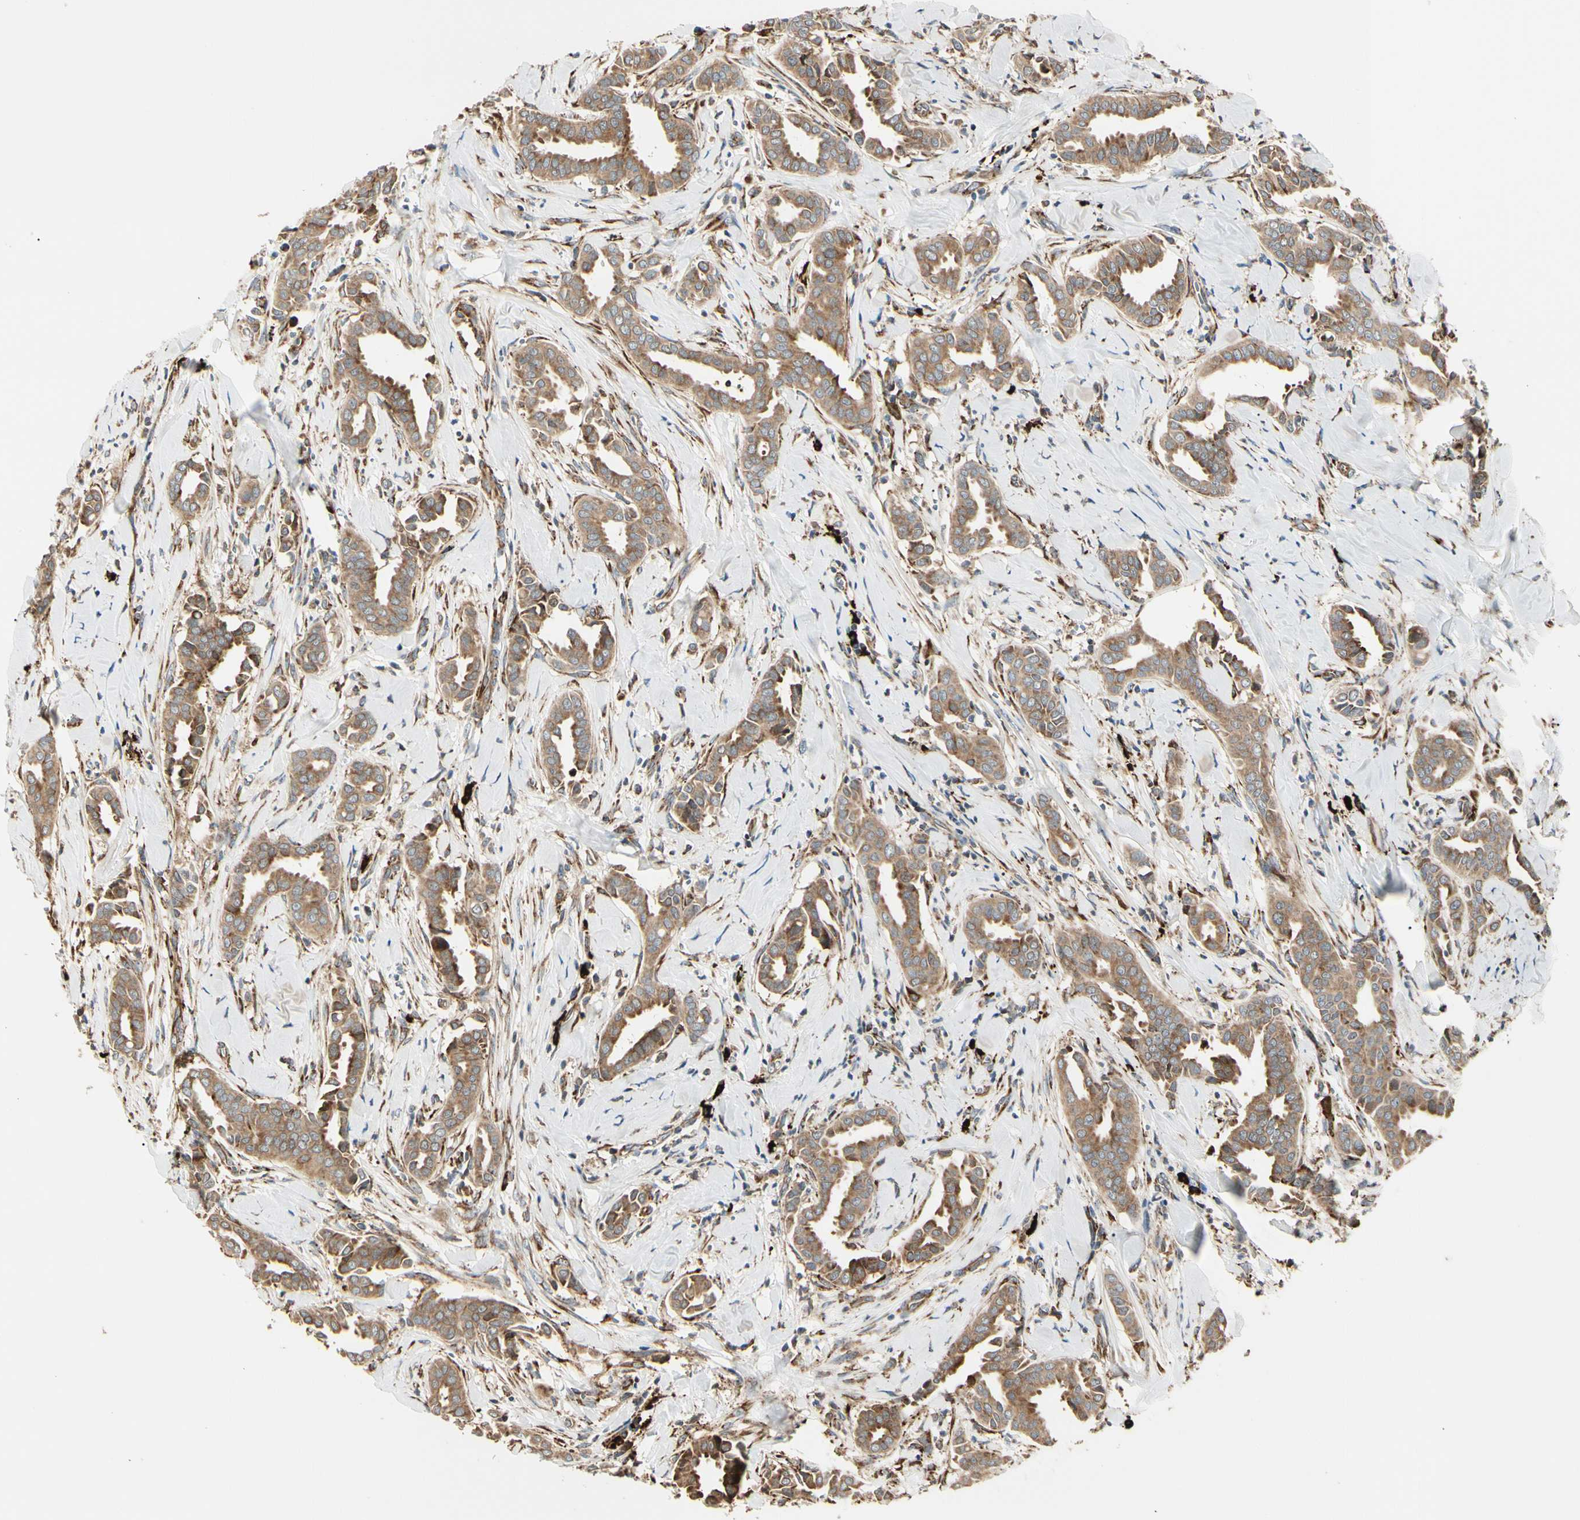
{"staining": {"intensity": "moderate", "quantity": ">75%", "location": "cytoplasmic/membranous"}, "tissue": "head and neck cancer", "cell_type": "Tumor cells", "image_type": "cancer", "snomed": [{"axis": "morphology", "description": "Adenocarcinoma, NOS"}, {"axis": "topography", "description": "Salivary gland"}, {"axis": "topography", "description": "Head-Neck"}], "caption": "Head and neck cancer (adenocarcinoma) stained with a brown dye displays moderate cytoplasmic/membranous positive expression in about >75% of tumor cells.", "gene": "HSP90B1", "patient": {"sex": "female", "age": 59}}